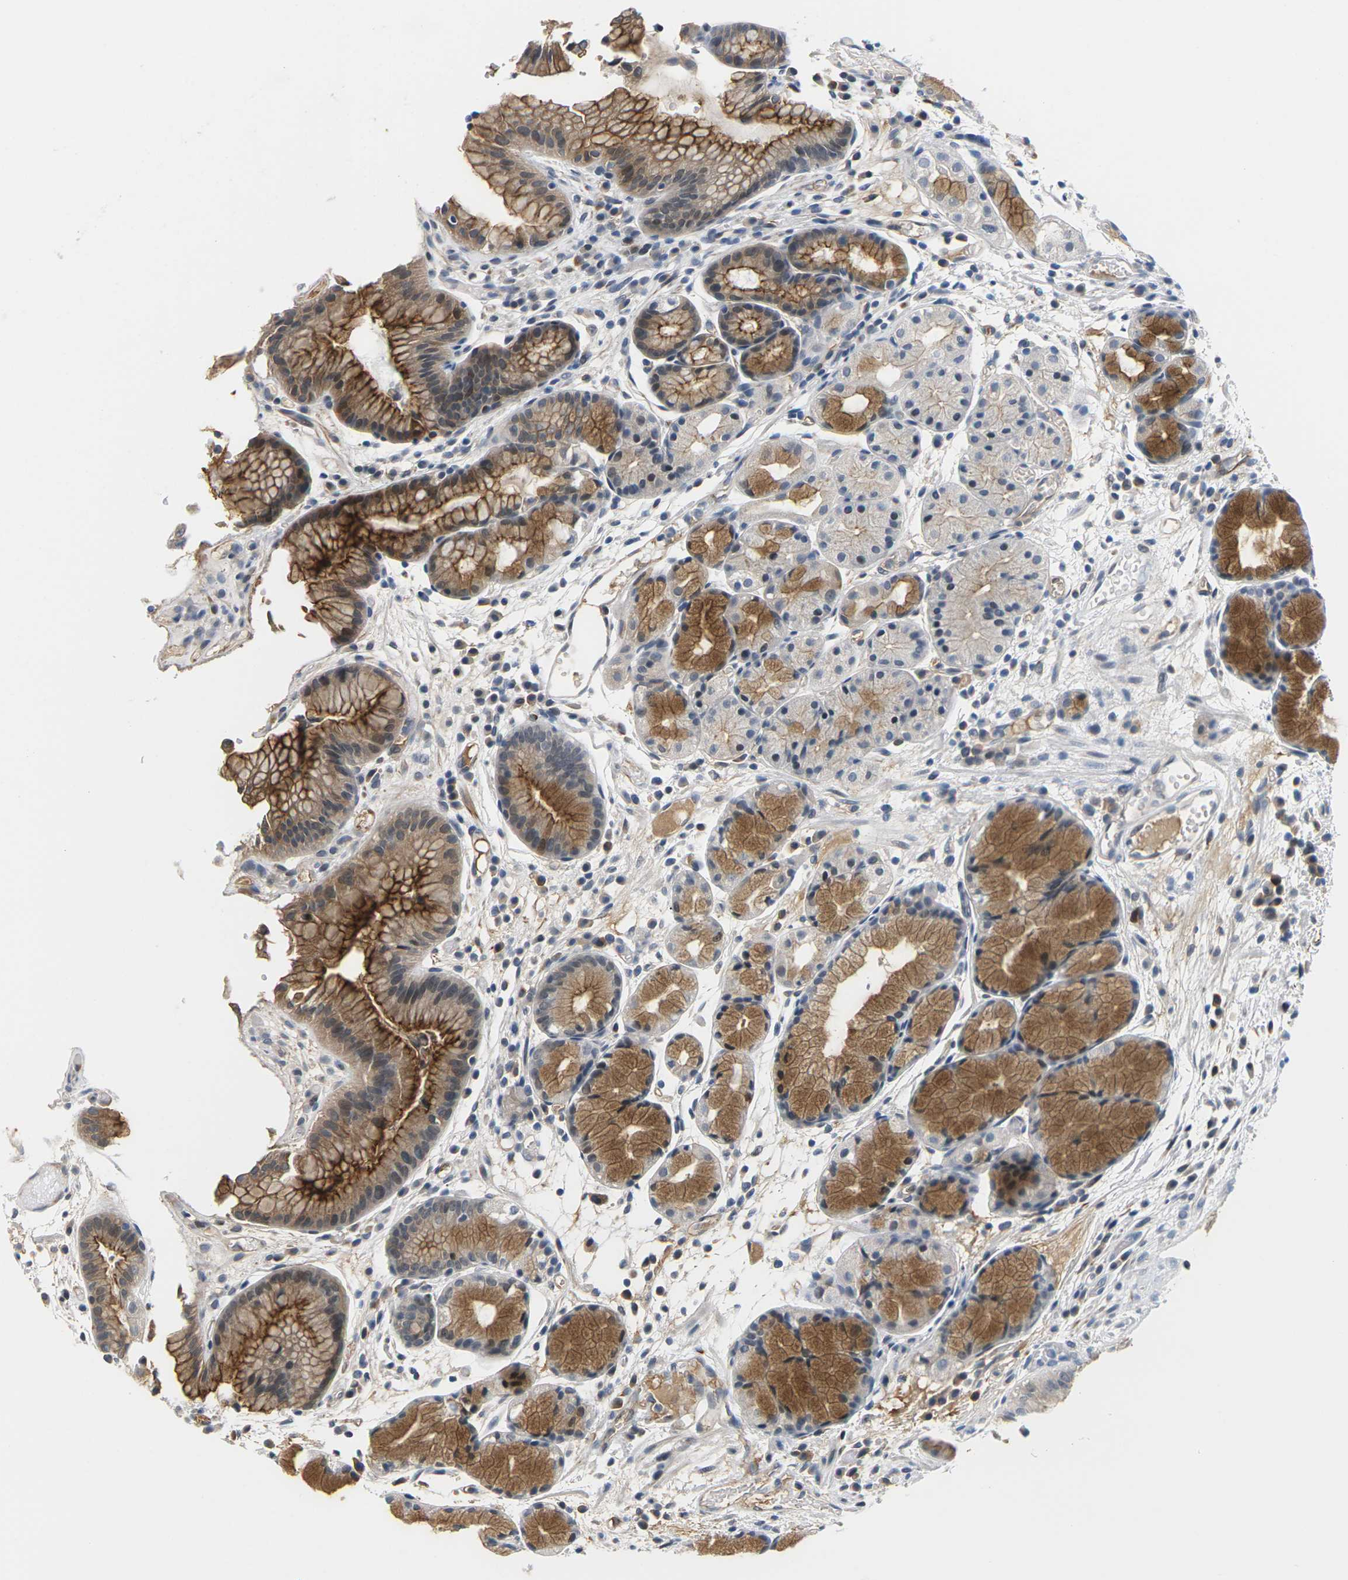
{"staining": {"intensity": "strong", "quantity": "25%-75%", "location": "cytoplasmic/membranous"}, "tissue": "stomach", "cell_type": "Glandular cells", "image_type": "normal", "snomed": [{"axis": "morphology", "description": "Normal tissue, NOS"}, {"axis": "topography", "description": "Stomach, upper"}], "caption": "An image of human stomach stained for a protein demonstrates strong cytoplasmic/membranous brown staining in glandular cells.", "gene": "PKP2", "patient": {"sex": "male", "age": 72}}